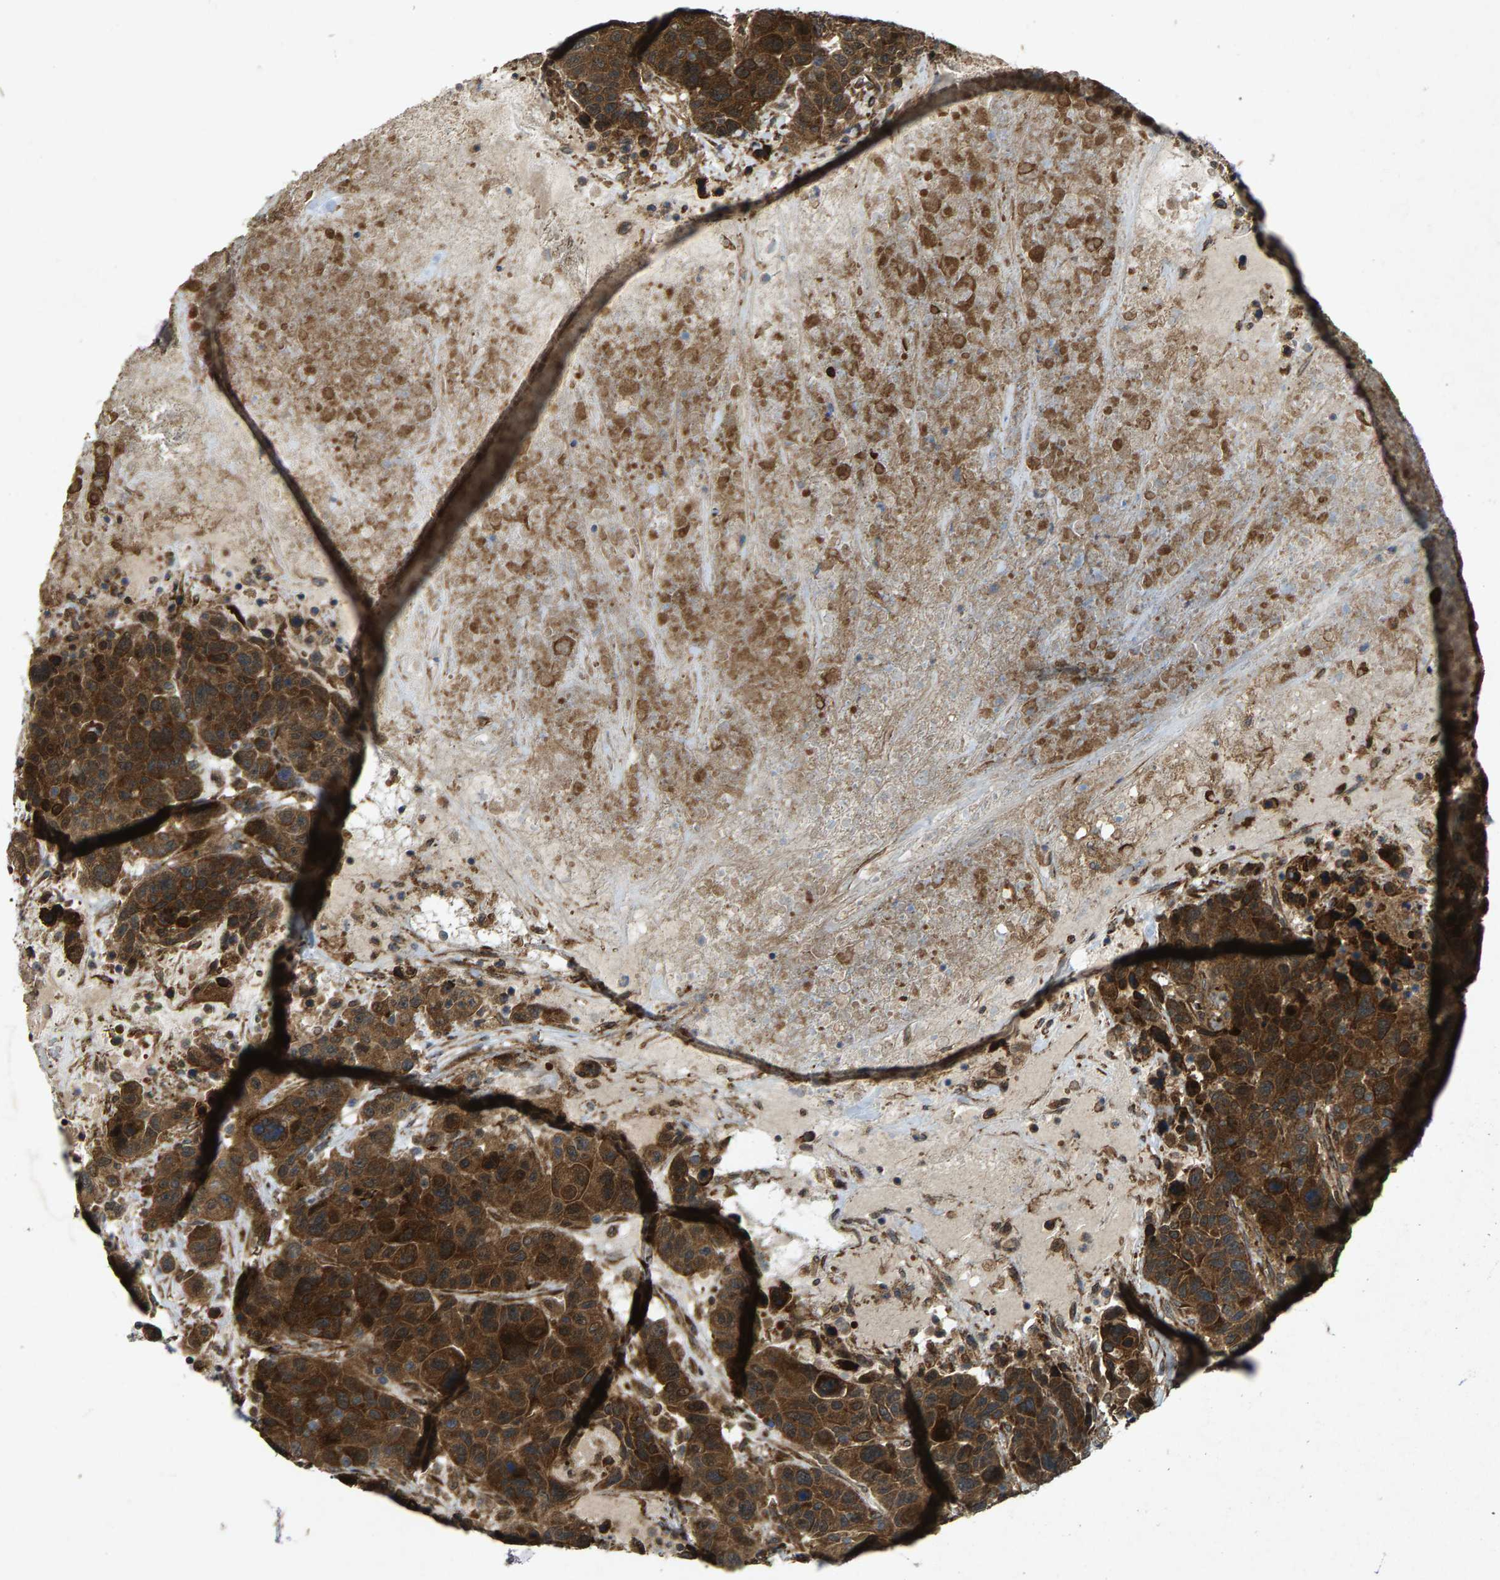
{"staining": {"intensity": "strong", "quantity": ">75%", "location": "cytoplasmic/membranous"}, "tissue": "breast cancer", "cell_type": "Tumor cells", "image_type": "cancer", "snomed": [{"axis": "morphology", "description": "Duct carcinoma"}, {"axis": "topography", "description": "Breast"}], "caption": "Protein expression analysis of human infiltrating ductal carcinoma (breast) reveals strong cytoplasmic/membranous expression in about >75% of tumor cells. Using DAB (brown) and hematoxylin (blue) stains, captured at high magnification using brightfield microscopy.", "gene": "LRRC72", "patient": {"sex": "female", "age": 37}}